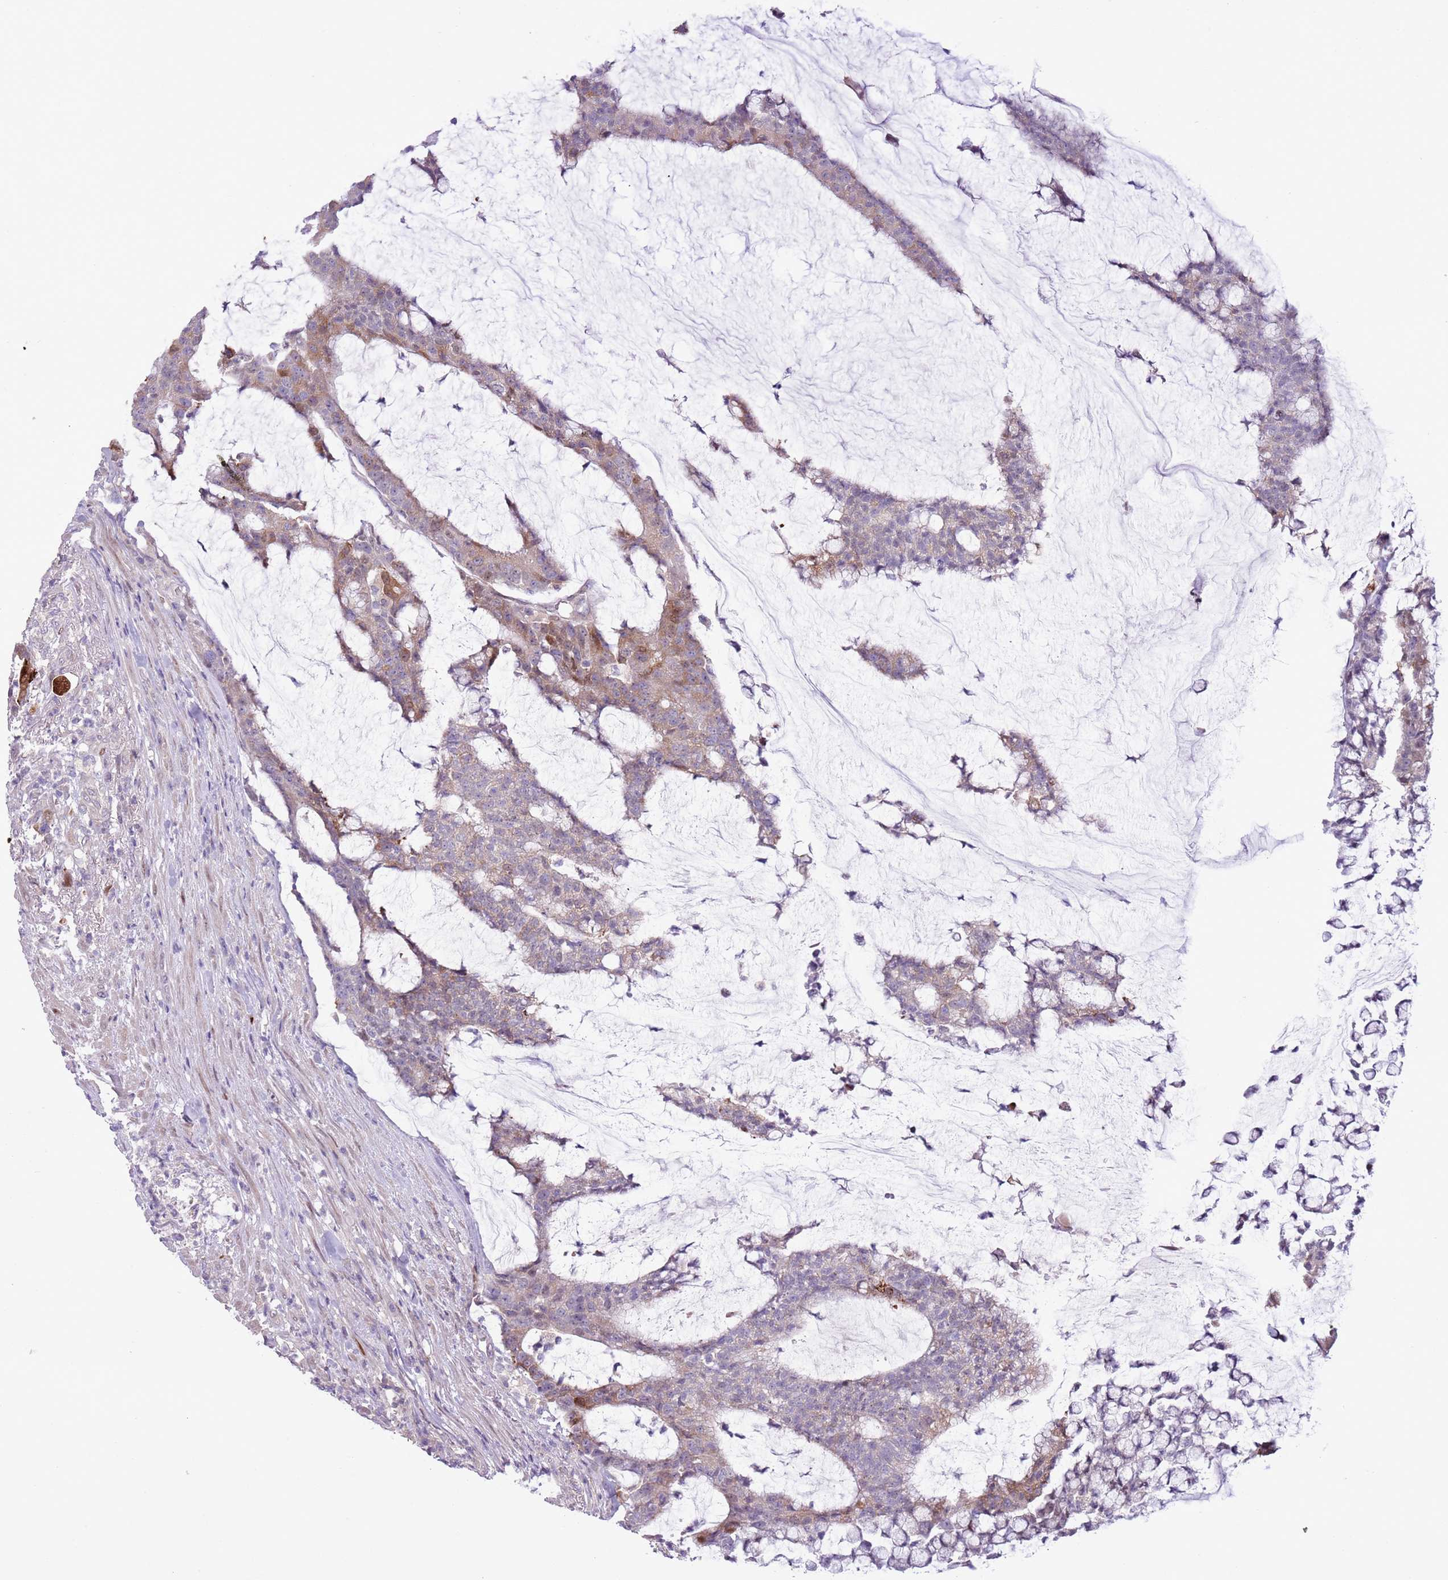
{"staining": {"intensity": "weak", "quantity": "<25%", "location": "cytoplasmic/membranous"}, "tissue": "colorectal cancer", "cell_type": "Tumor cells", "image_type": "cancer", "snomed": [{"axis": "morphology", "description": "Adenocarcinoma, NOS"}, {"axis": "topography", "description": "Colon"}], "caption": "Histopathology image shows no protein positivity in tumor cells of adenocarcinoma (colorectal) tissue.", "gene": "CCND2", "patient": {"sex": "female", "age": 84}}